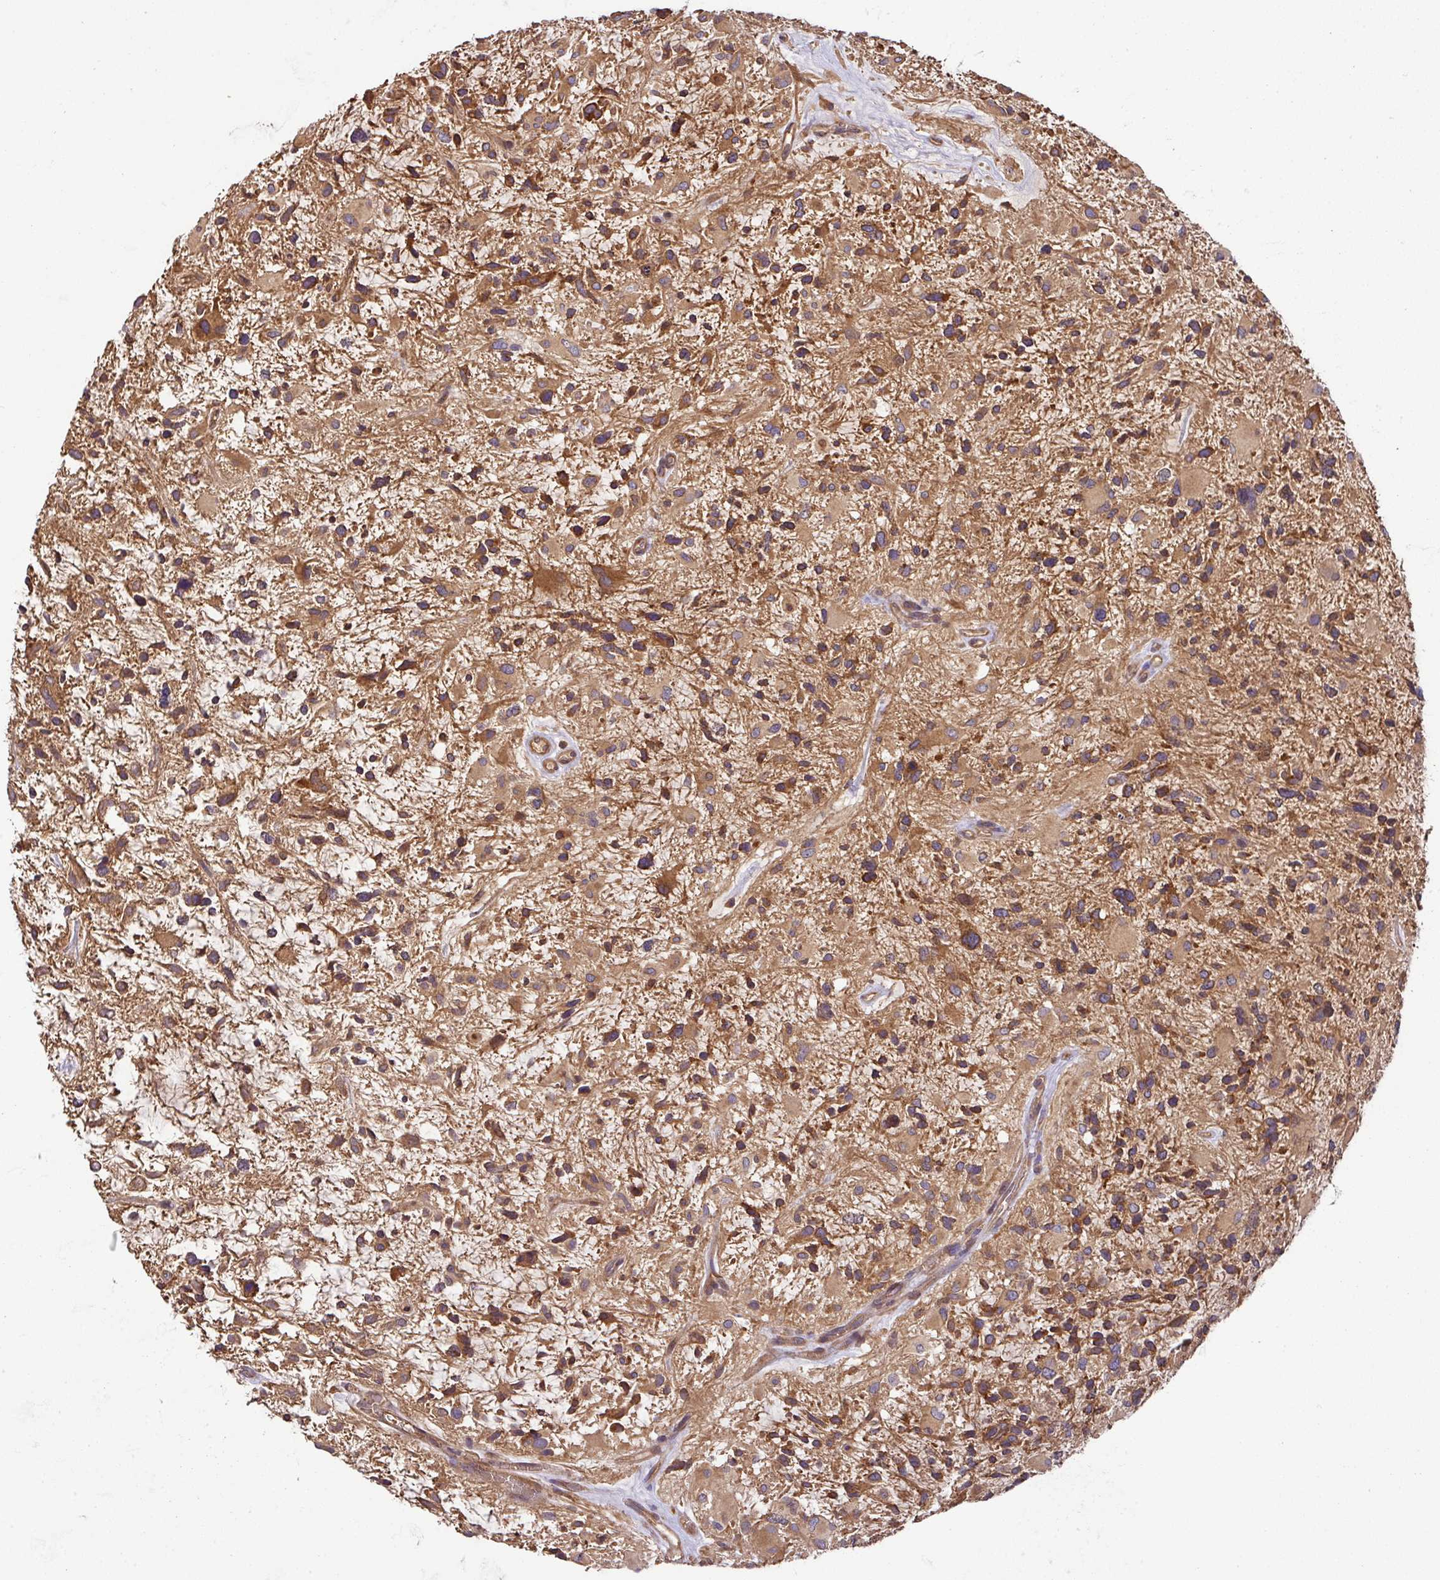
{"staining": {"intensity": "moderate", "quantity": ">75%", "location": "cytoplasmic/membranous"}, "tissue": "glioma", "cell_type": "Tumor cells", "image_type": "cancer", "snomed": [{"axis": "morphology", "description": "Glioma, malignant, High grade"}, {"axis": "topography", "description": "Brain"}], "caption": "Moderate cytoplasmic/membranous protein positivity is seen in approximately >75% of tumor cells in high-grade glioma (malignant). (Stains: DAB in brown, nuclei in blue, Microscopy: brightfield microscopy at high magnification).", "gene": "GSPT1", "patient": {"sex": "female", "age": 11}}